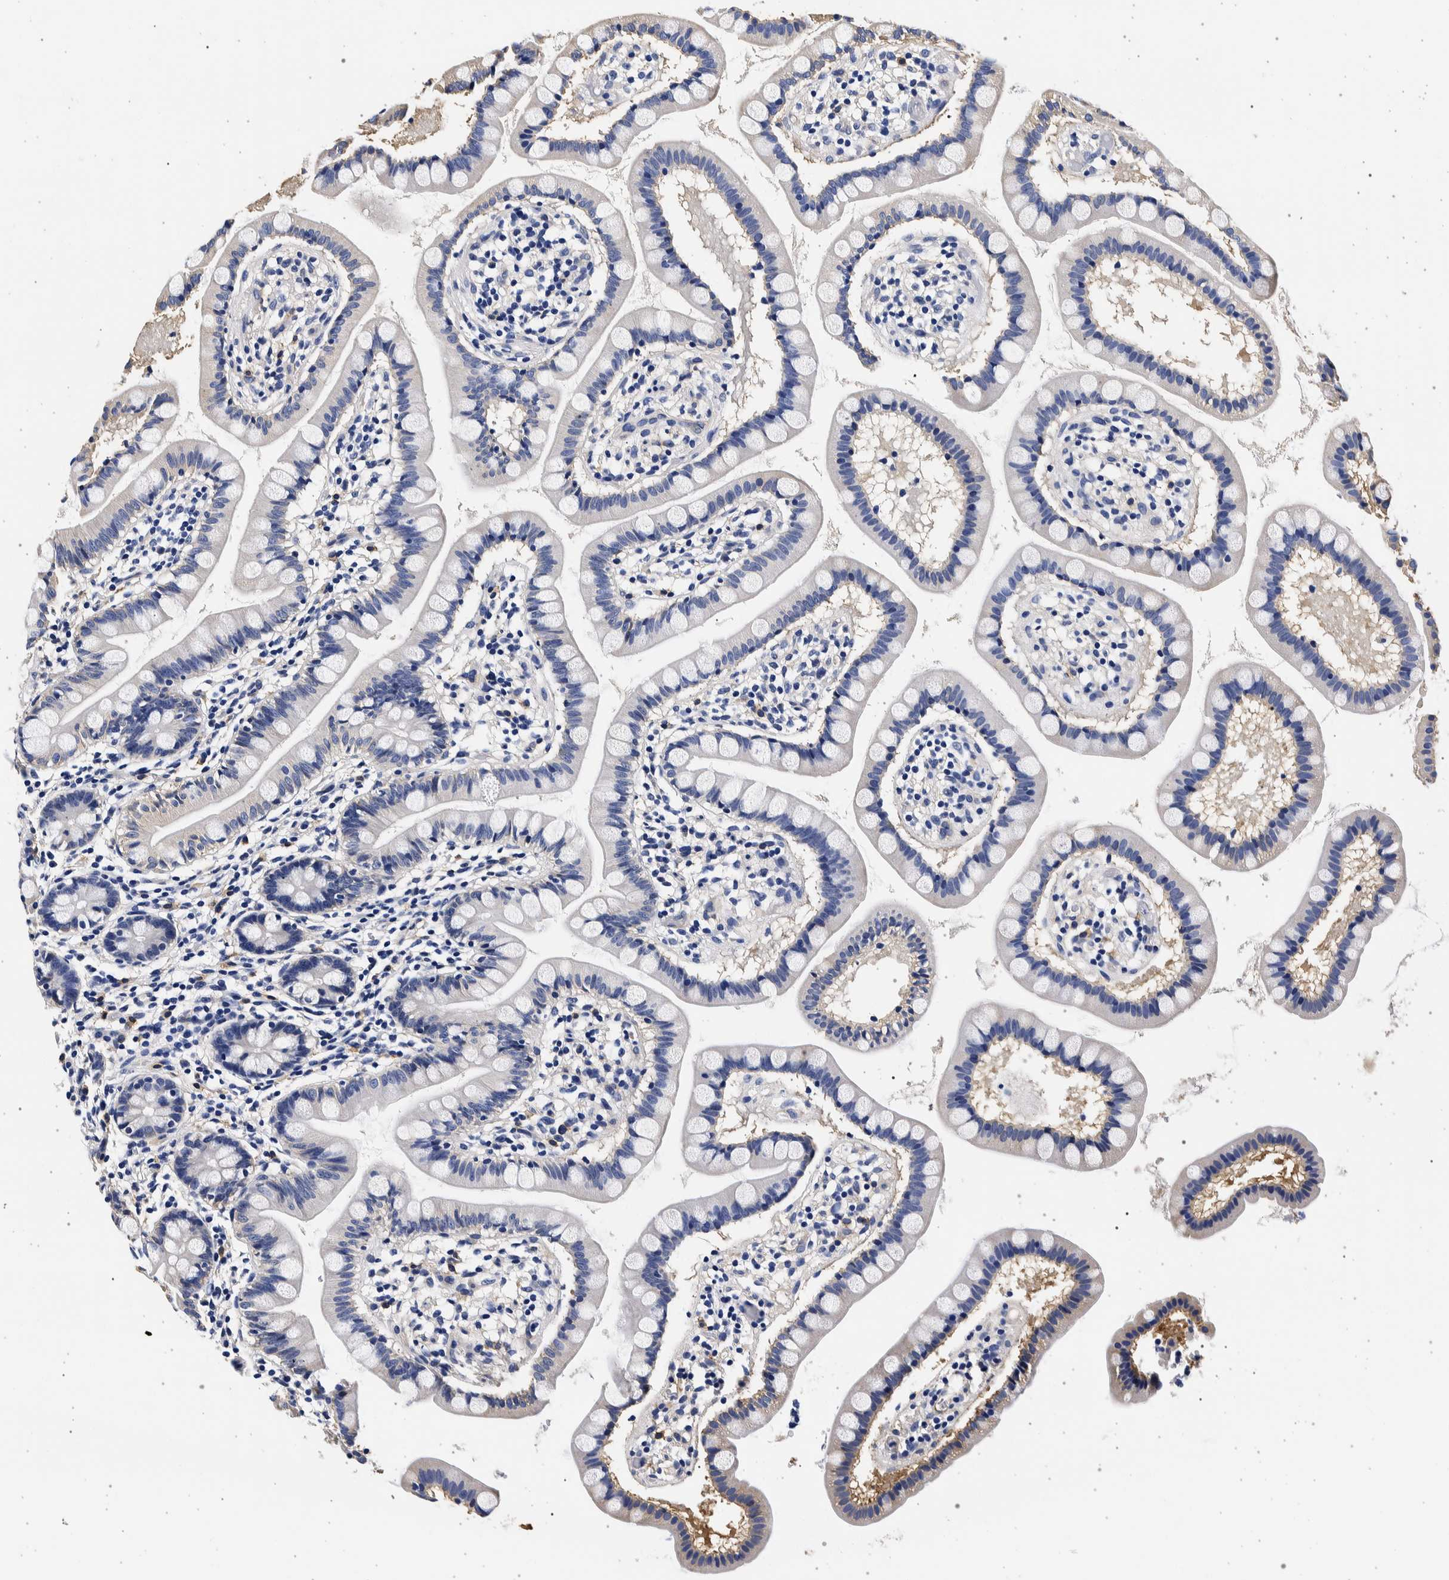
{"staining": {"intensity": "negative", "quantity": "none", "location": "none"}, "tissue": "small intestine", "cell_type": "Glandular cells", "image_type": "normal", "snomed": [{"axis": "morphology", "description": "Normal tissue, NOS"}, {"axis": "topography", "description": "Small intestine"}], "caption": "This is a image of immunohistochemistry (IHC) staining of normal small intestine, which shows no staining in glandular cells.", "gene": "NIBAN2", "patient": {"sex": "female", "age": 84}}